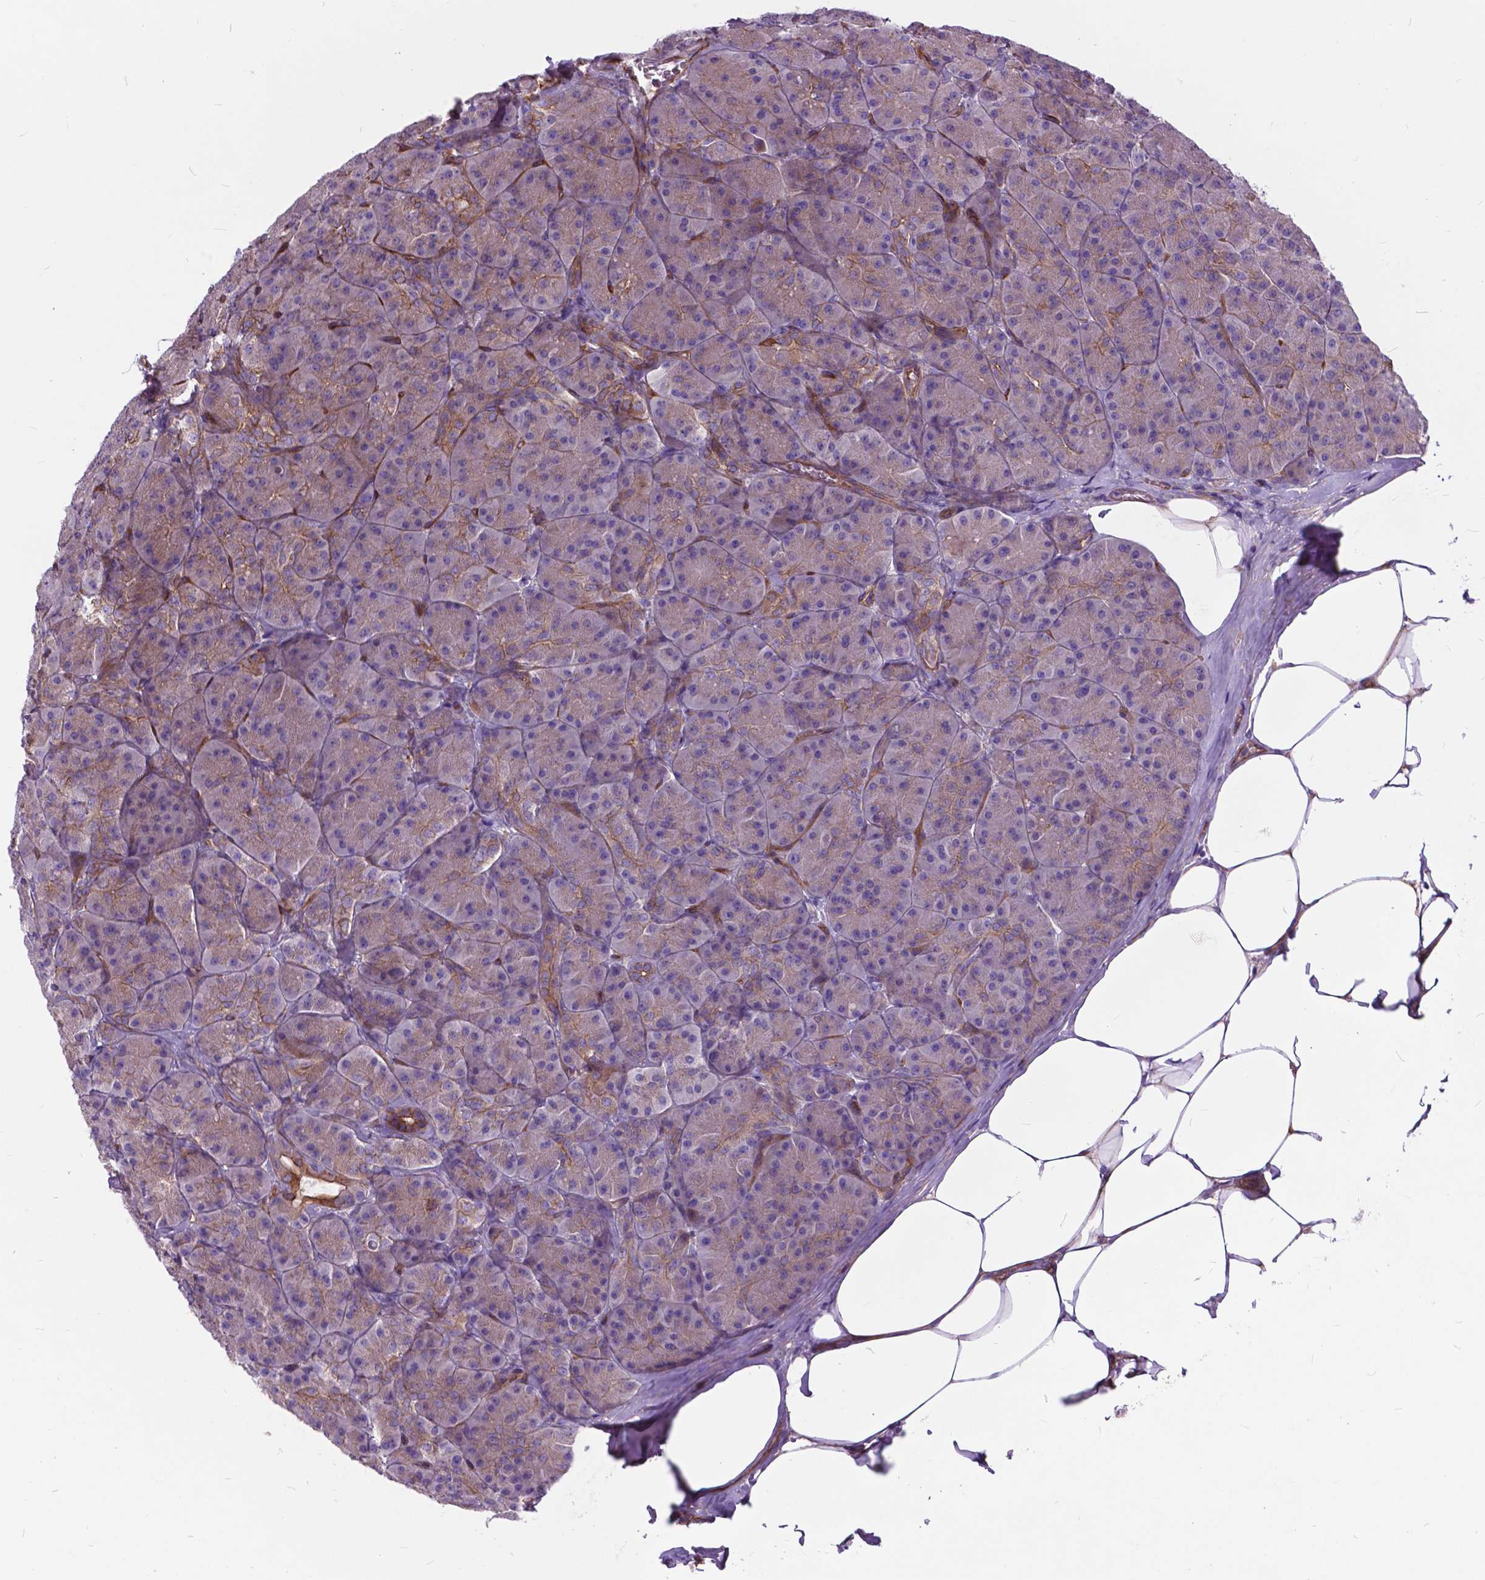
{"staining": {"intensity": "moderate", "quantity": "<25%", "location": "cytoplasmic/membranous"}, "tissue": "pancreas", "cell_type": "Exocrine glandular cells", "image_type": "normal", "snomed": [{"axis": "morphology", "description": "Normal tissue, NOS"}, {"axis": "topography", "description": "Pancreas"}], "caption": "Exocrine glandular cells display low levels of moderate cytoplasmic/membranous expression in approximately <25% of cells in unremarkable pancreas. (Brightfield microscopy of DAB IHC at high magnification).", "gene": "FLT4", "patient": {"sex": "male", "age": 57}}